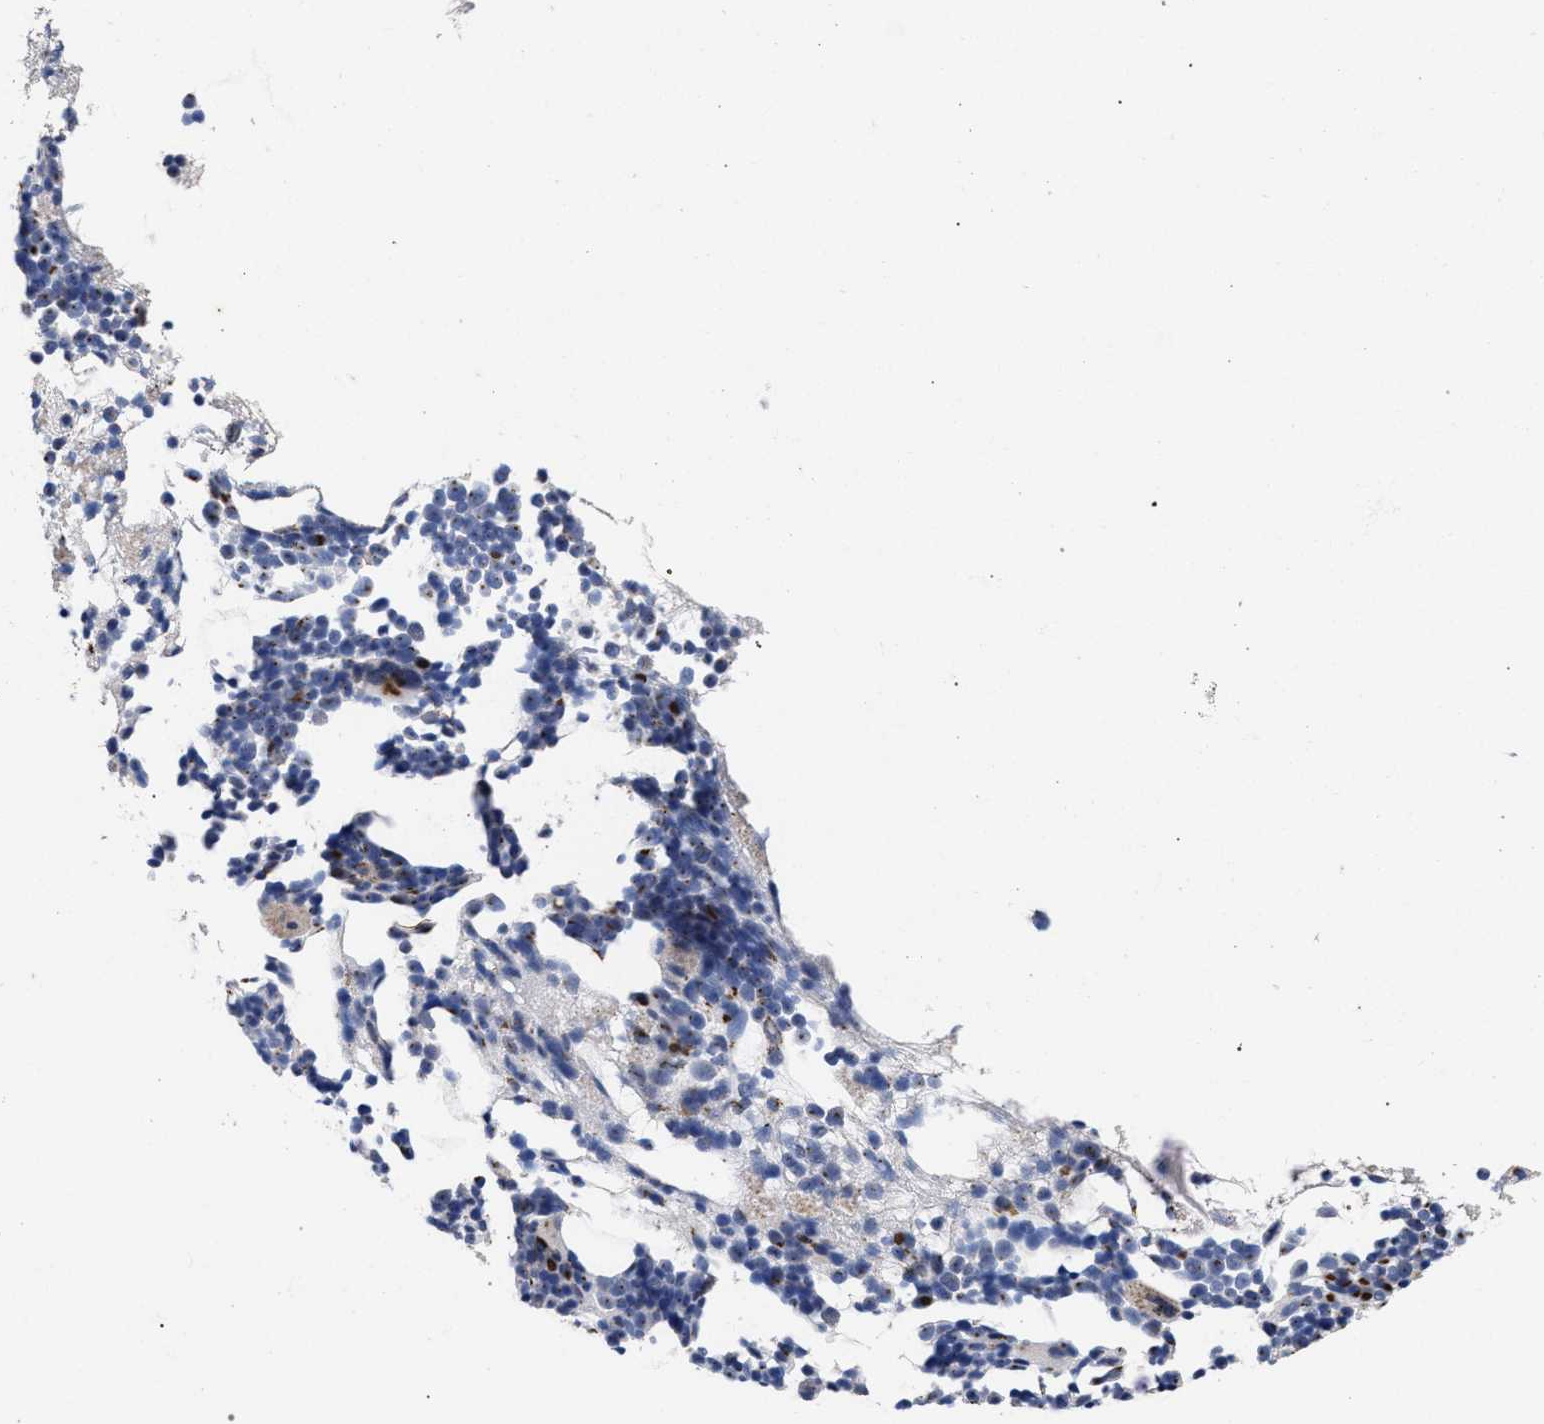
{"staining": {"intensity": "strong", "quantity": "<25%", "location": "cytoplasmic/membranous"}, "tissue": "bone marrow", "cell_type": "Hematopoietic cells", "image_type": "normal", "snomed": [{"axis": "morphology", "description": "Normal tissue, NOS"}, {"axis": "morphology", "description": "Inflammation, NOS"}, {"axis": "topography", "description": "Bone marrow"}], "caption": "Bone marrow stained for a protein displays strong cytoplasmic/membranous positivity in hematopoietic cells. Immunohistochemistry stains the protein in brown and the nuclei are stained blue.", "gene": "GOLGA2", "patient": {"sex": "female", "age": 81}}